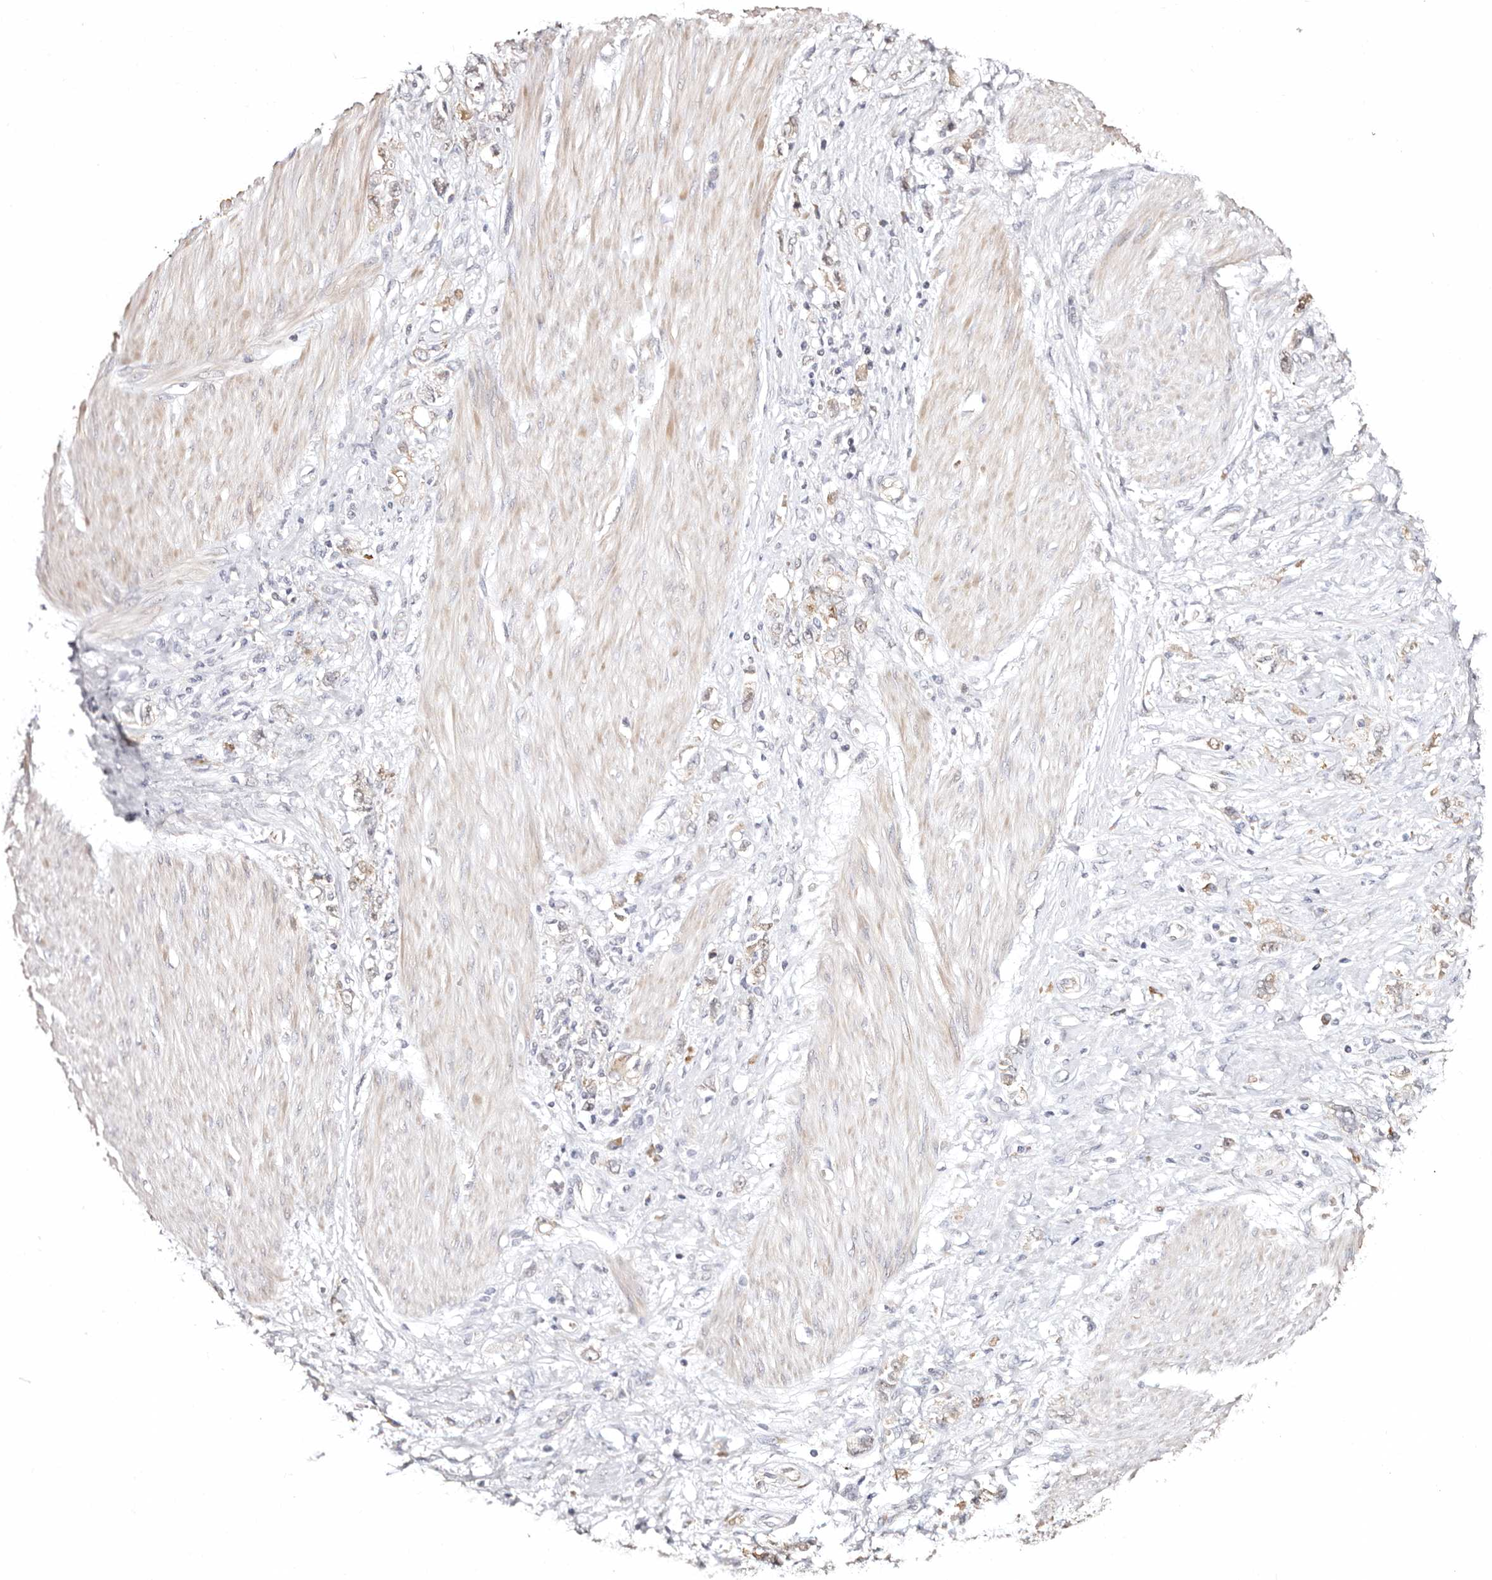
{"staining": {"intensity": "weak", "quantity": "<25%", "location": "cytoplasmic/membranous"}, "tissue": "stomach cancer", "cell_type": "Tumor cells", "image_type": "cancer", "snomed": [{"axis": "morphology", "description": "Adenocarcinoma, NOS"}, {"axis": "topography", "description": "Stomach"}], "caption": "The IHC photomicrograph has no significant expression in tumor cells of adenocarcinoma (stomach) tissue. (DAB (3,3'-diaminobenzidine) immunohistochemistry (IHC) with hematoxylin counter stain).", "gene": "BCL2L15", "patient": {"sex": "female", "age": 76}}